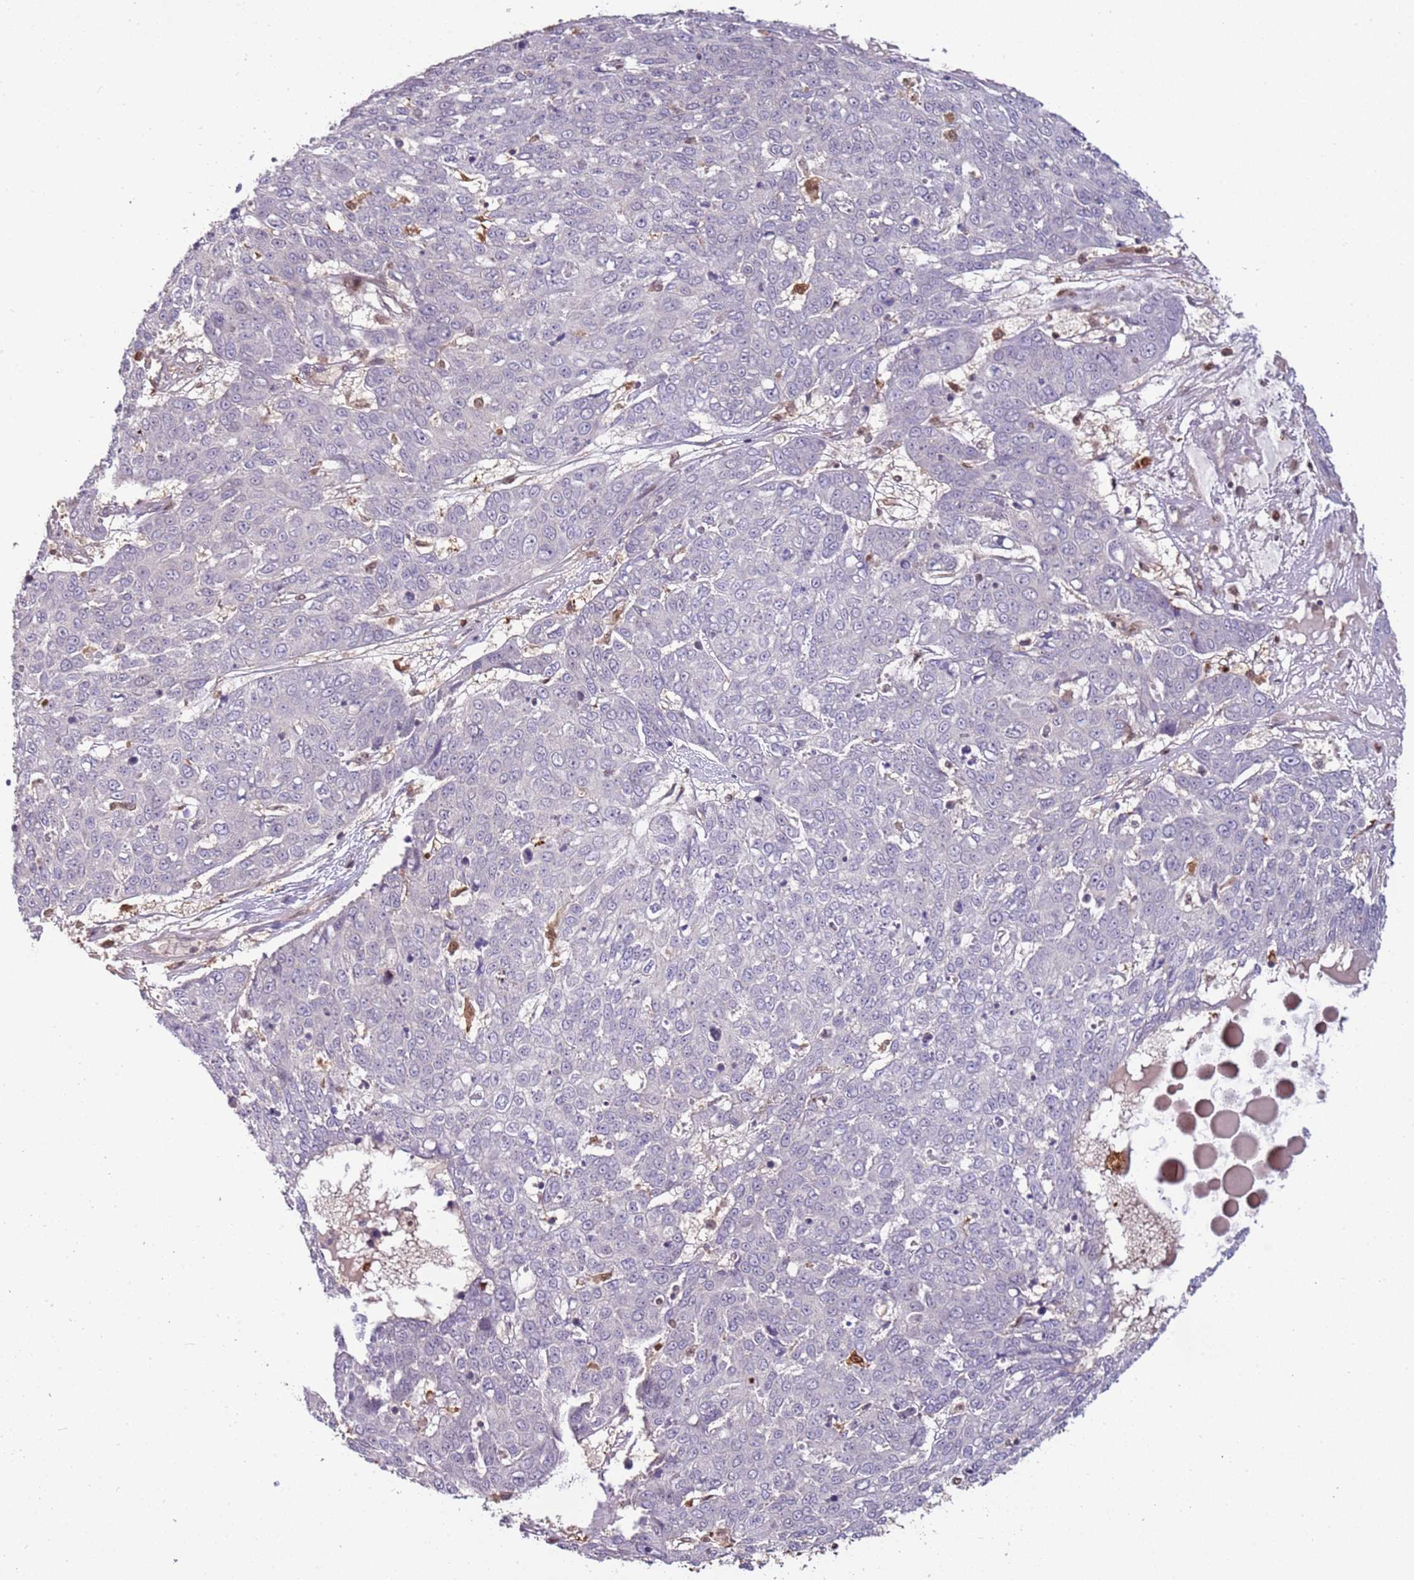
{"staining": {"intensity": "negative", "quantity": "none", "location": "none"}, "tissue": "skin cancer", "cell_type": "Tumor cells", "image_type": "cancer", "snomed": [{"axis": "morphology", "description": "Squamous cell carcinoma, NOS"}, {"axis": "topography", "description": "Skin"}], "caption": "Skin cancer was stained to show a protein in brown. There is no significant positivity in tumor cells.", "gene": "GSTO2", "patient": {"sex": "male", "age": 71}}